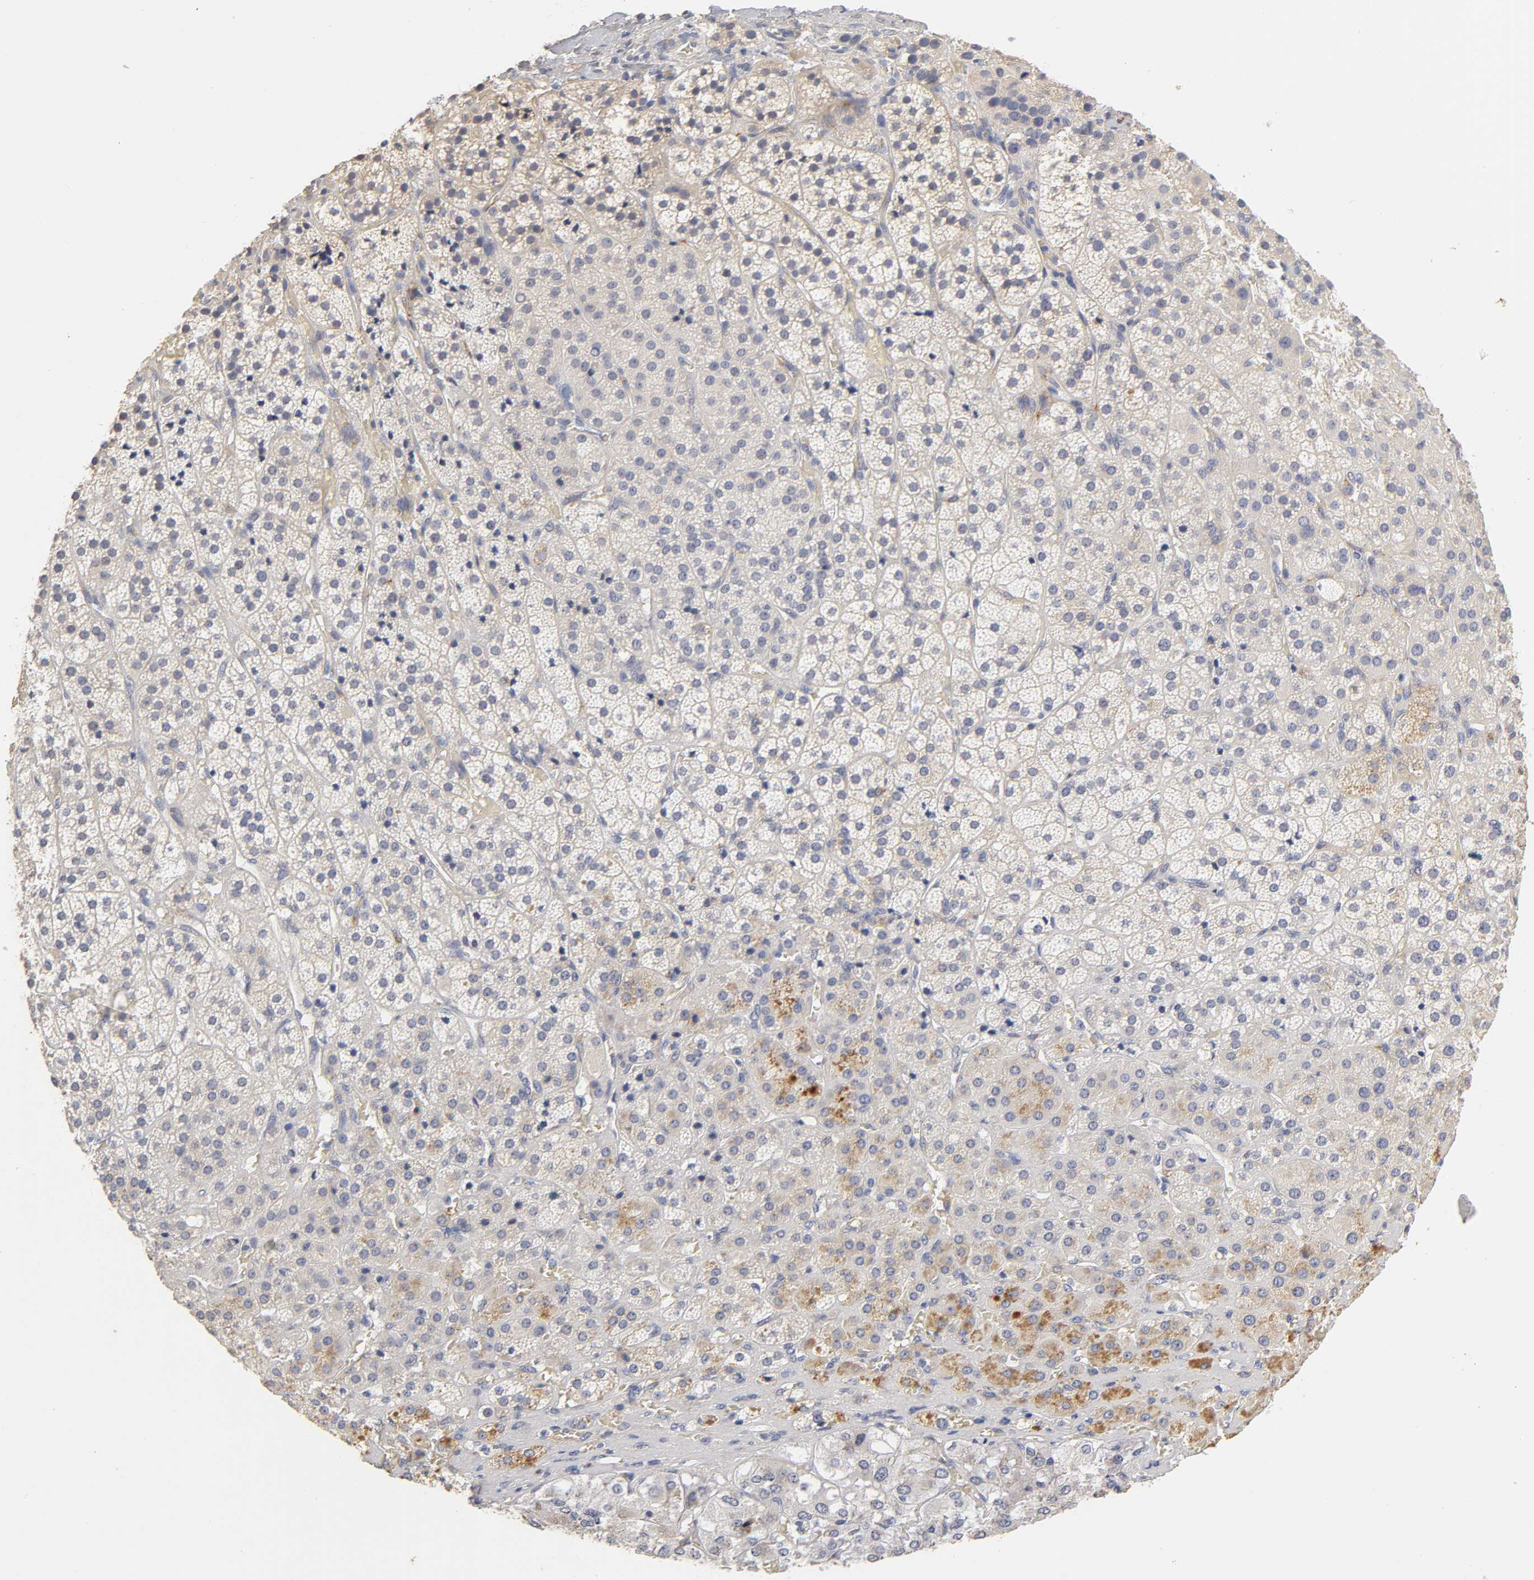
{"staining": {"intensity": "weak", "quantity": "<25%", "location": "cytoplasmic/membranous"}, "tissue": "adrenal gland", "cell_type": "Glandular cells", "image_type": "normal", "snomed": [{"axis": "morphology", "description": "Normal tissue, NOS"}, {"axis": "topography", "description": "Adrenal gland"}], "caption": "Immunohistochemical staining of unremarkable human adrenal gland reveals no significant staining in glandular cells. (IHC, brightfield microscopy, high magnification).", "gene": "LAMB1", "patient": {"sex": "female", "age": 71}}